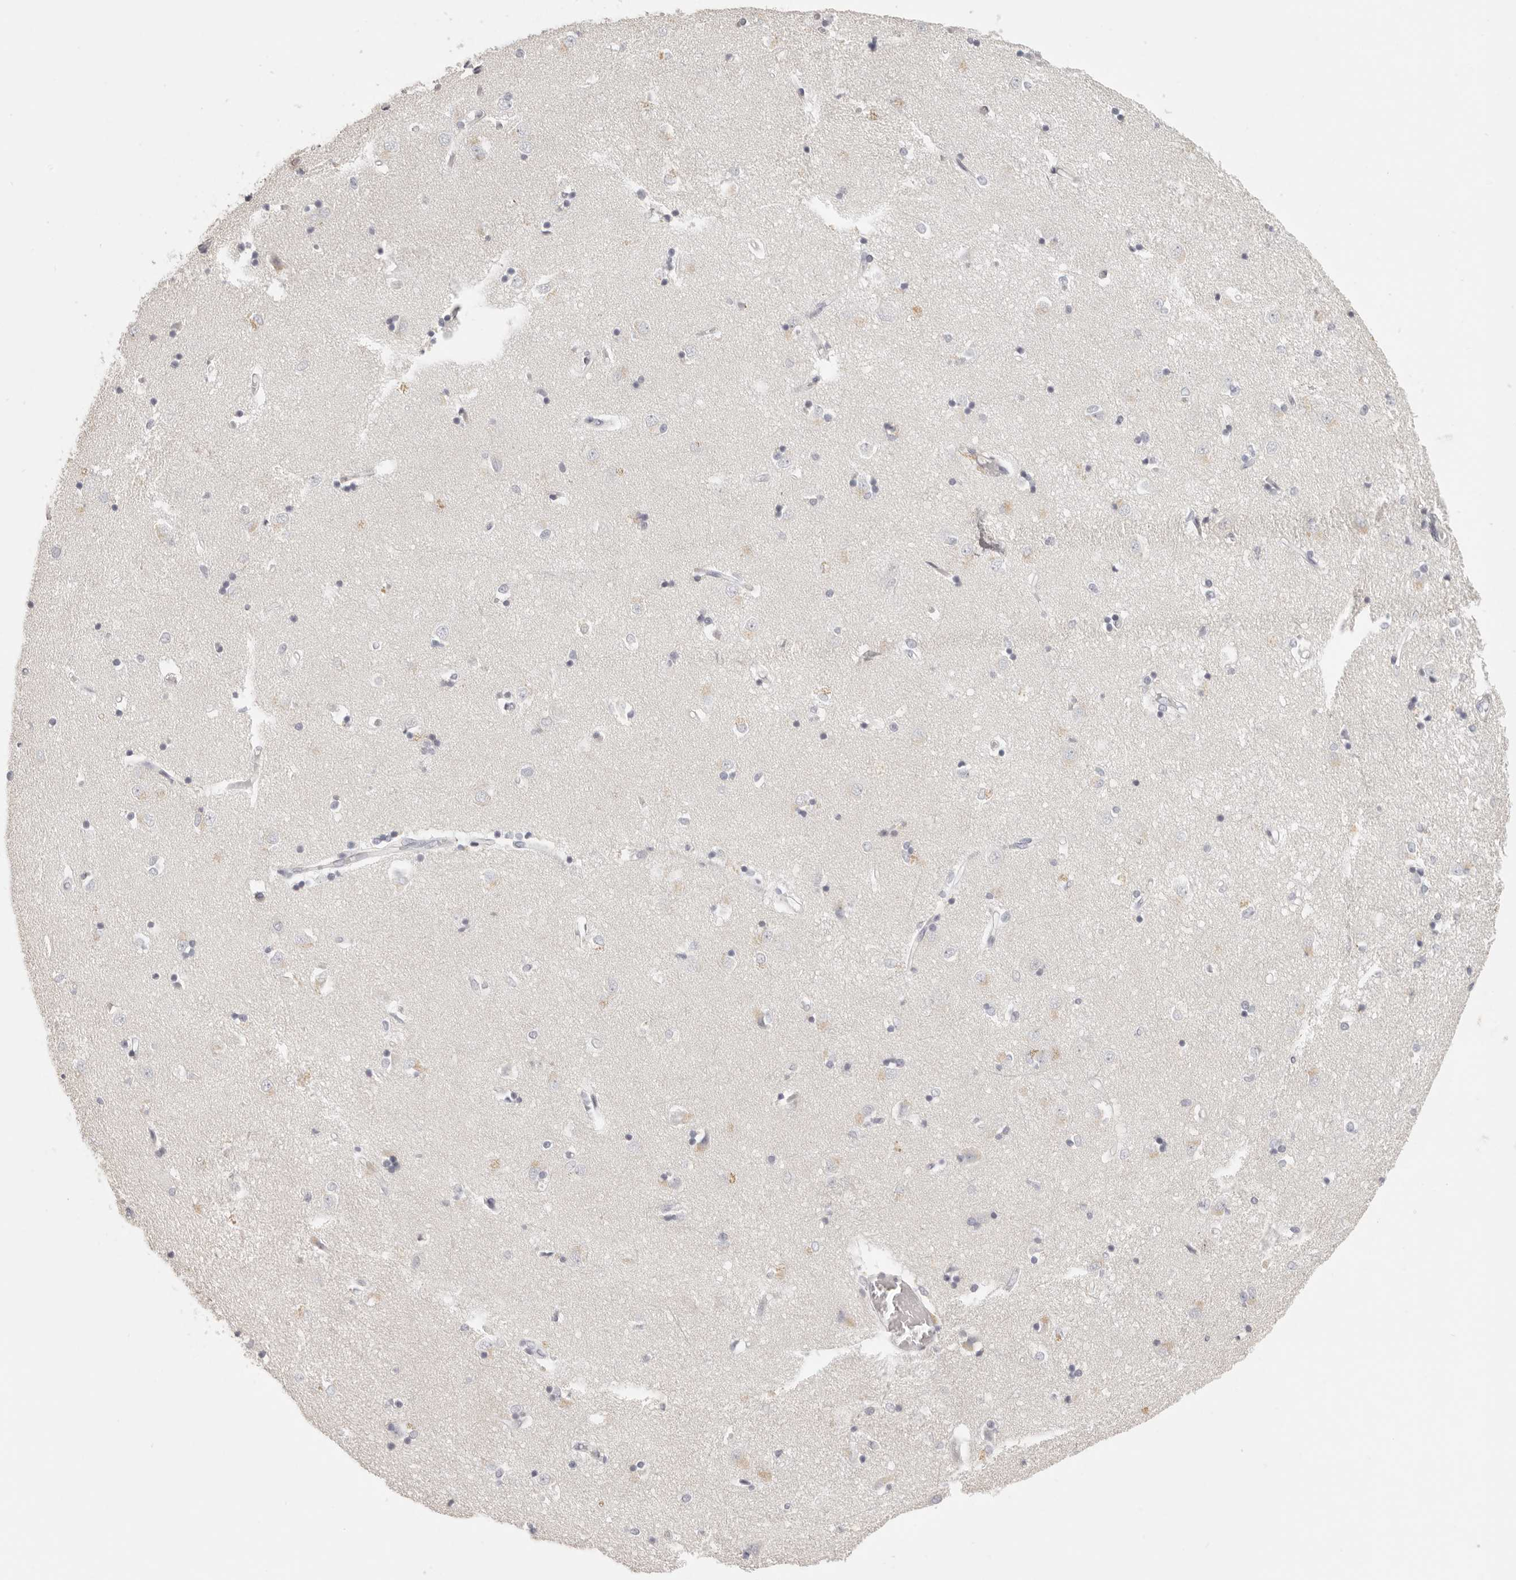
{"staining": {"intensity": "weak", "quantity": "<25%", "location": "cytoplasmic/membranous"}, "tissue": "caudate", "cell_type": "Glial cells", "image_type": "normal", "snomed": [{"axis": "morphology", "description": "Normal tissue, NOS"}, {"axis": "topography", "description": "Lateral ventricle wall"}], "caption": "High power microscopy photomicrograph of an immunohistochemistry photomicrograph of benign caudate, revealing no significant staining in glial cells. The staining was performed using DAB to visualize the protein expression in brown, while the nuclei were stained in blue with hematoxylin (Magnification: 20x).", "gene": "RXFP1", "patient": {"sex": "male", "age": 45}}